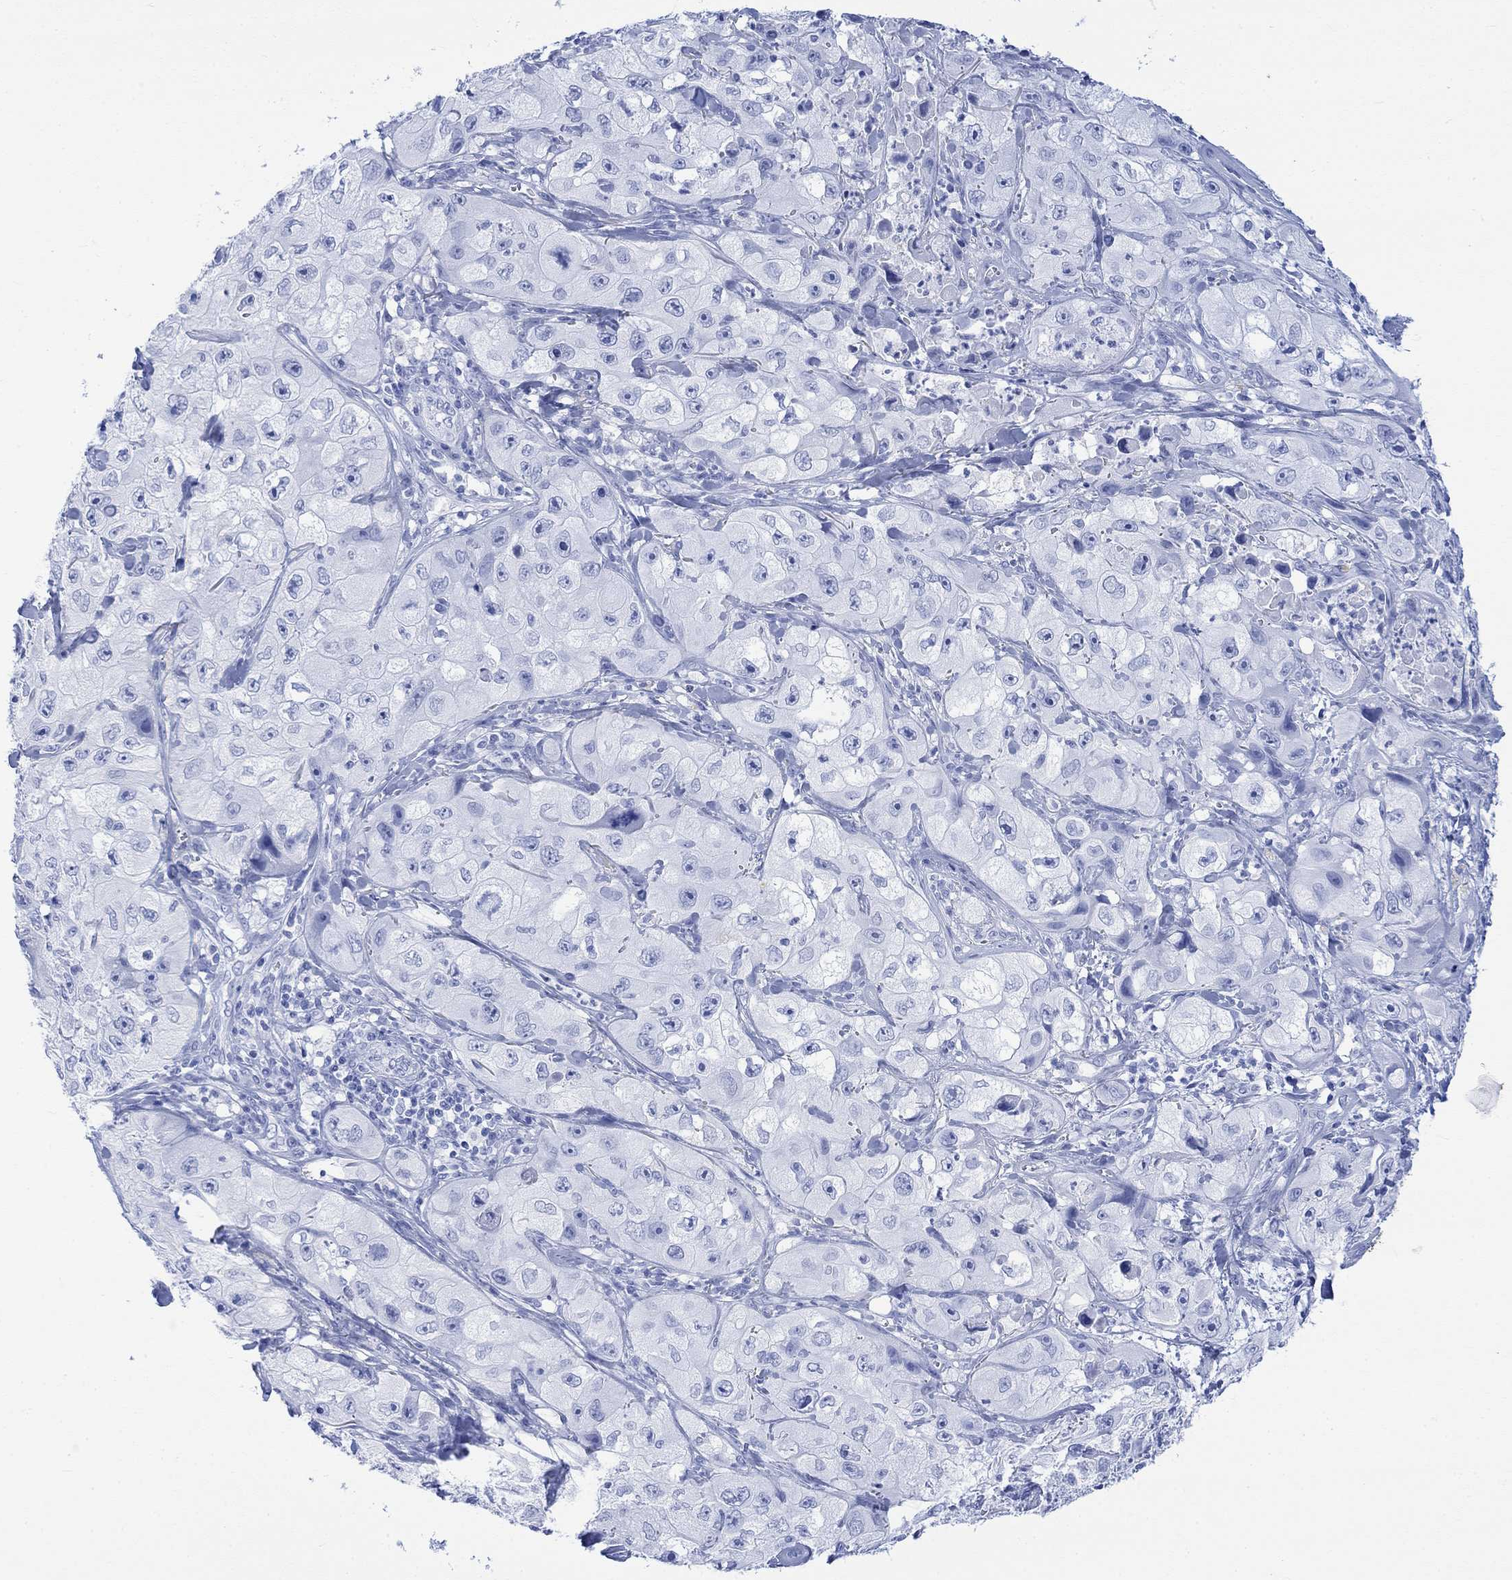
{"staining": {"intensity": "negative", "quantity": "none", "location": "none"}, "tissue": "skin cancer", "cell_type": "Tumor cells", "image_type": "cancer", "snomed": [{"axis": "morphology", "description": "Squamous cell carcinoma, NOS"}, {"axis": "topography", "description": "Skin"}, {"axis": "topography", "description": "Subcutis"}], "caption": "Protein analysis of squamous cell carcinoma (skin) demonstrates no significant positivity in tumor cells.", "gene": "CELF4", "patient": {"sex": "male", "age": 73}}